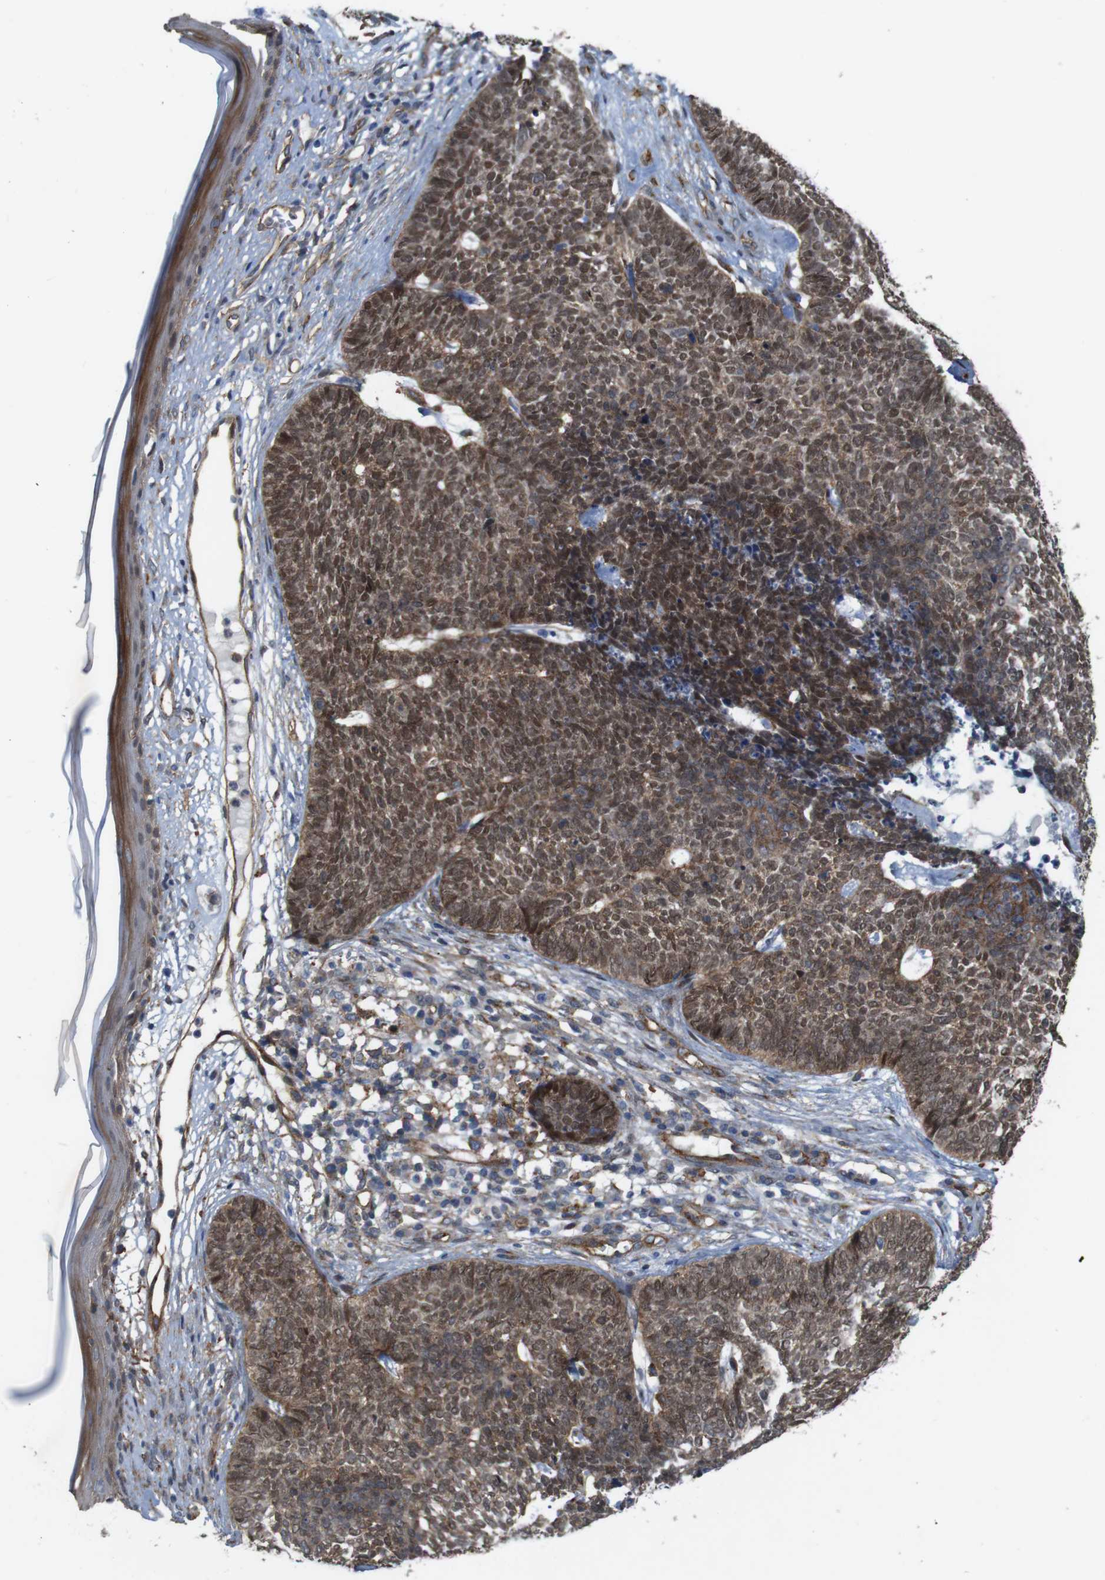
{"staining": {"intensity": "moderate", "quantity": ">75%", "location": "cytoplasmic/membranous,nuclear"}, "tissue": "skin cancer", "cell_type": "Tumor cells", "image_type": "cancer", "snomed": [{"axis": "morphology", "description": "Basal cell carcinoma"}, {"axis": "topography", "description": "Skin"}], "caption": "Immunohistochemistry micrograph of neoplastic tissue: basal cell carcinoma (skin) stained using immunohistochemistry shows medium levels of moderate protein expression localized specifically in the cytoplasmic/membranous and nuclear of tumor cells, appearing as a cytoplasmic/membranous and nuclear brown color.", "gene": "PTGER4", "patient": {"sex": "female", "age": 84}}